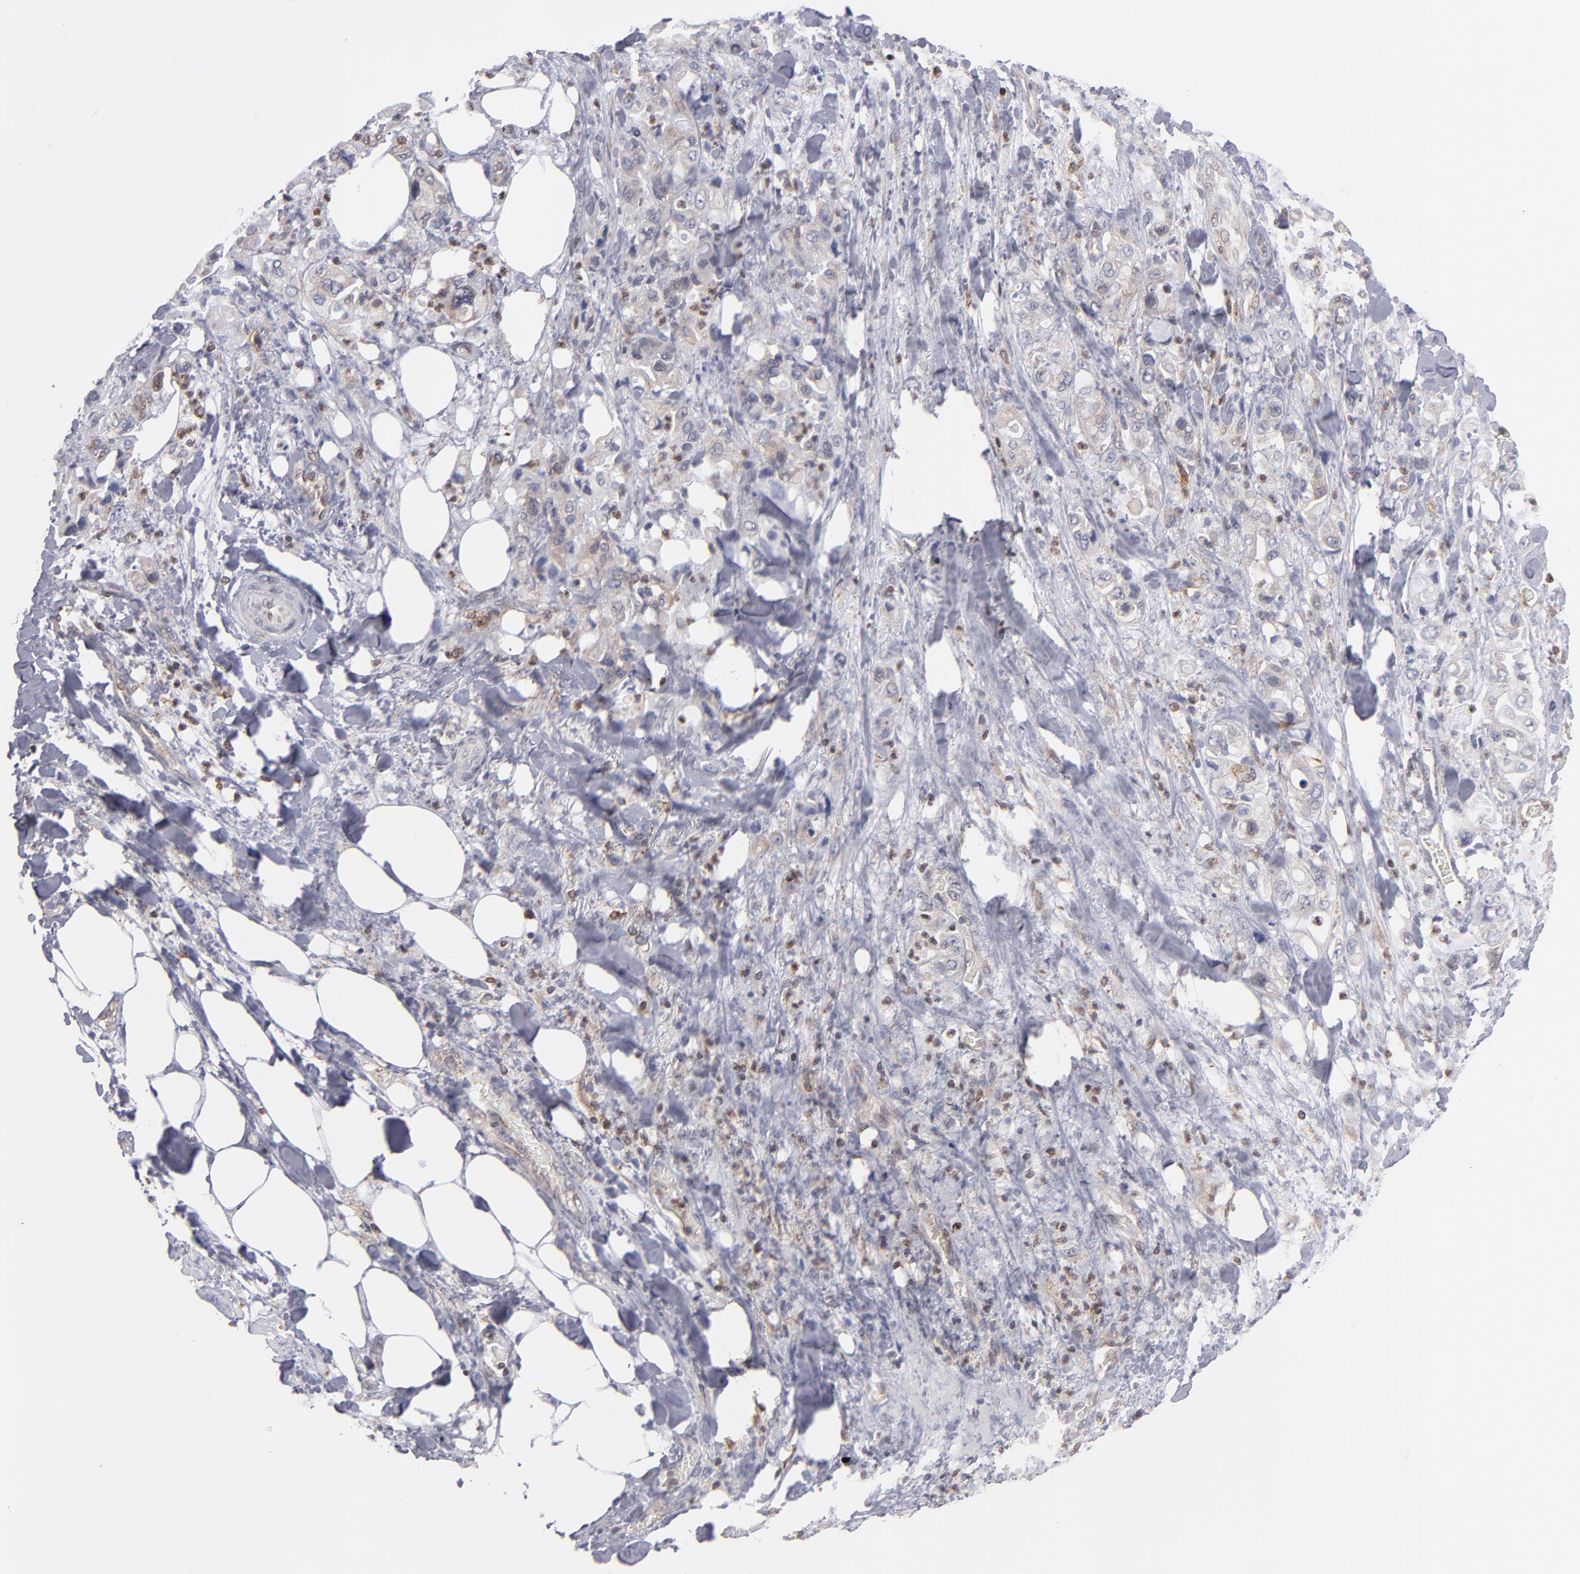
{"staining": {"intensity": "weak", "quantity": "25%-75%", "location": "cytoplasmic/membranous"}, "tissue": "pancreatic cancer", "cell_type": "Tumor cells", "image_type": "cancer", "snomed": [{"axis": "morphology", "description": "Adenocarcinoma, NOS"}, {"axis": "topography", "description": "Pancreas"}], "caption": "A brown stain highlights weak cytoplasmic/membranous staining of a protein in pancreatic cancer tumor cells.", "gene": "TMX1", "patient": {"sex": "male", "age": 70}}